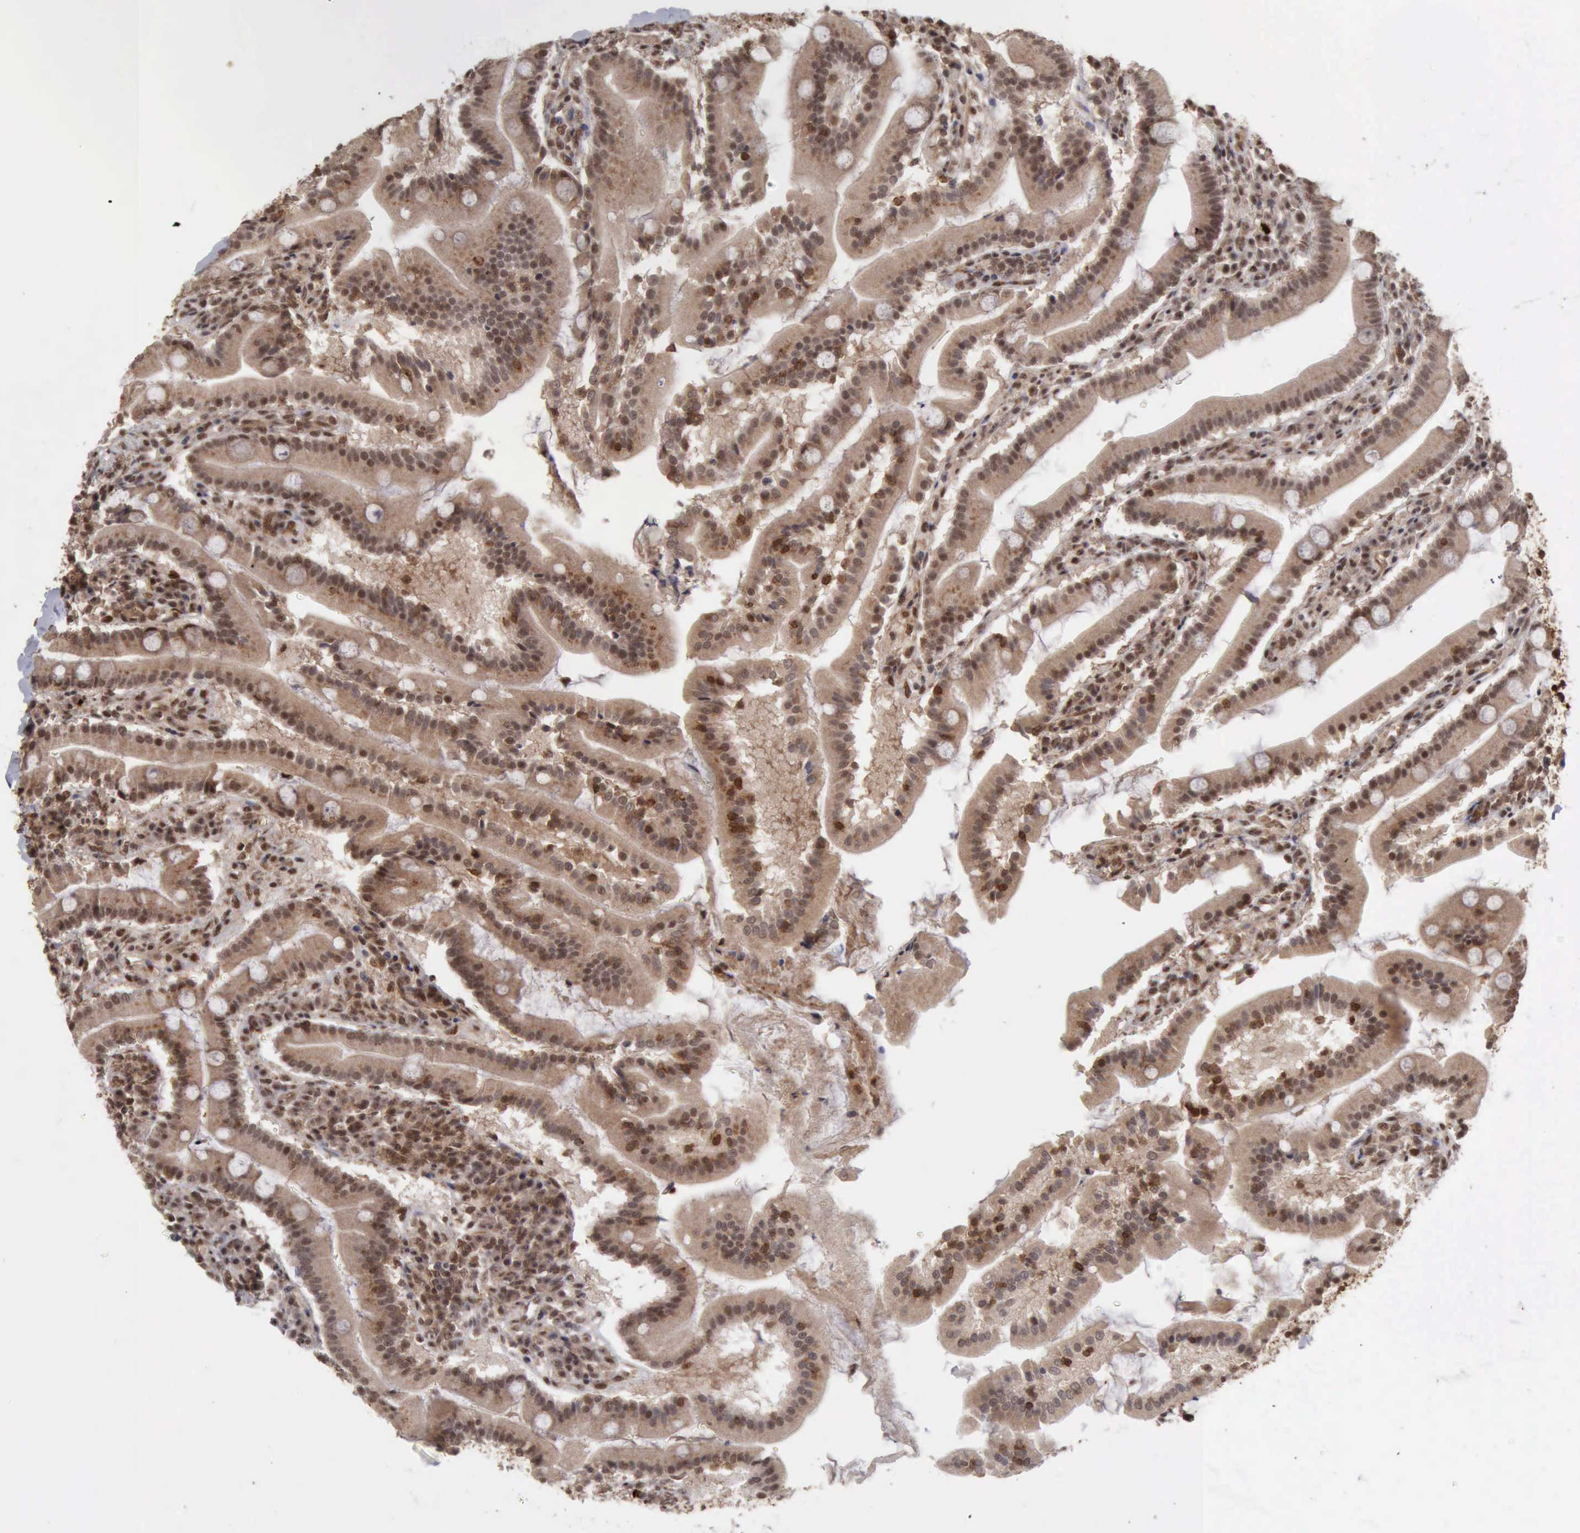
{"staining": {"intensity": "moderate", "quantity": "25%-75%", "location": "cytoplasmic/membranous,nuclear"}, "tissue": "duodenum", "cell_type": "Glandular cells", "image_type": "normal", "snomed": [{"axis": "morphology", "description": "Normal tissue, NOS"}, {"axis": "topography", "description": "Duodenum"}], "caption": "Protein expression analysis of unremarkable duodenum reveals moderate cytoplasmic/membranous,nuclear staining in approximately 25%-75% of glandular cells. The staining was performed using DAB to visualize the protein expression in brown, while the nuclei were stained in blue with hematoxylin (Magnification: 20x).", "gene": "CDKN2A", "patient": {"sex": "male", "age": 50}}